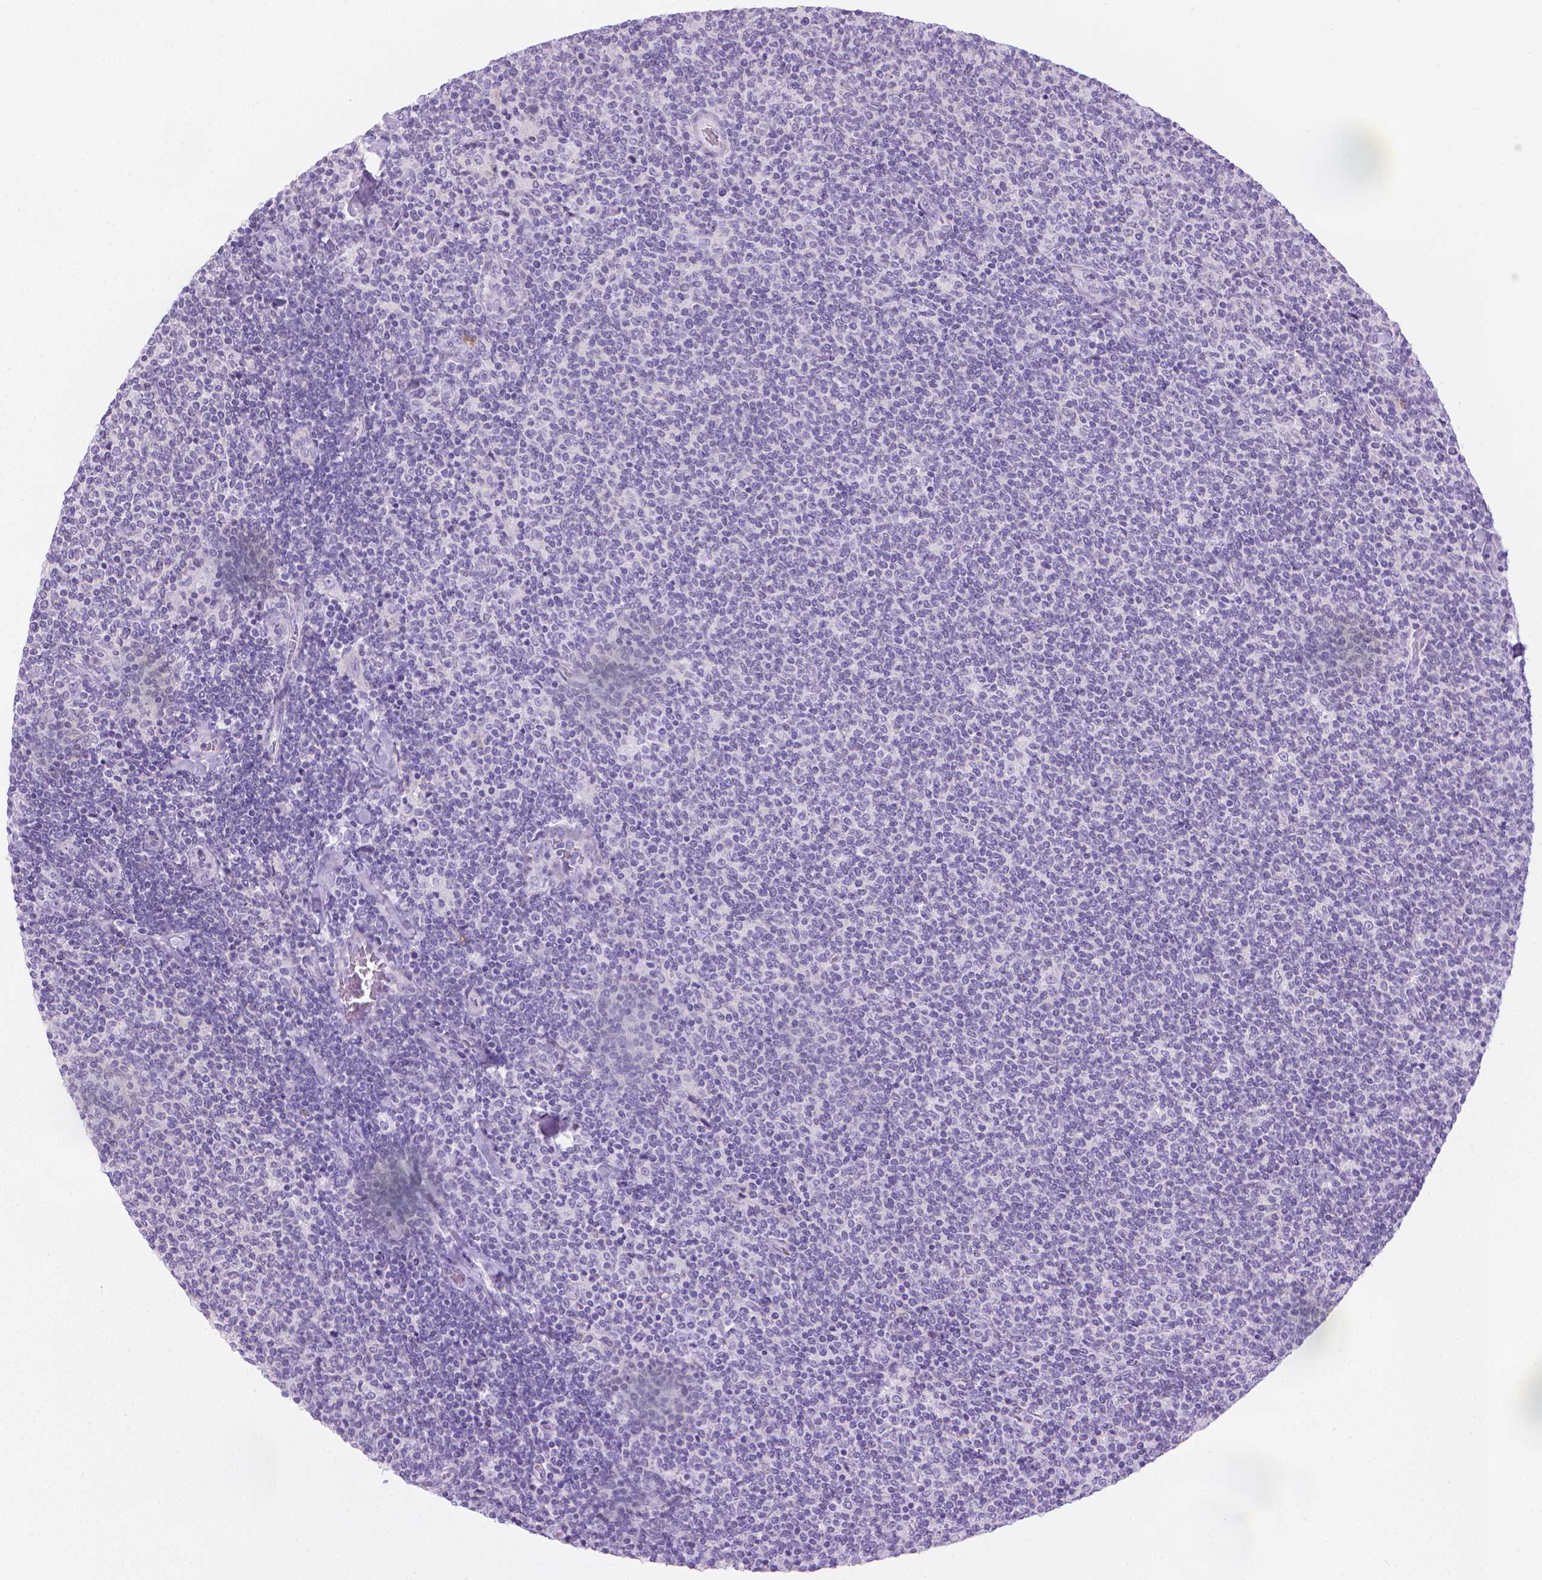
{"staining": {"intensity": "negative", "quantity": "none", "location": "none"}, "tissue": "lymphoma", "cell_type": "Tumor cells", "image_type": "cancer", "snomed": [{"axis": "morphology", "description": "Malignant lymphoma, non-Hodgkin's type, Low grade"}, {"axis": "topography", "description": "Lymph node"}], "caption": "This is an IHC micrograph of human lymphoma. There is no positivity in tumor cells.", "gene": "SPAG6", "patient": {"sex": "male", "age": 52}}